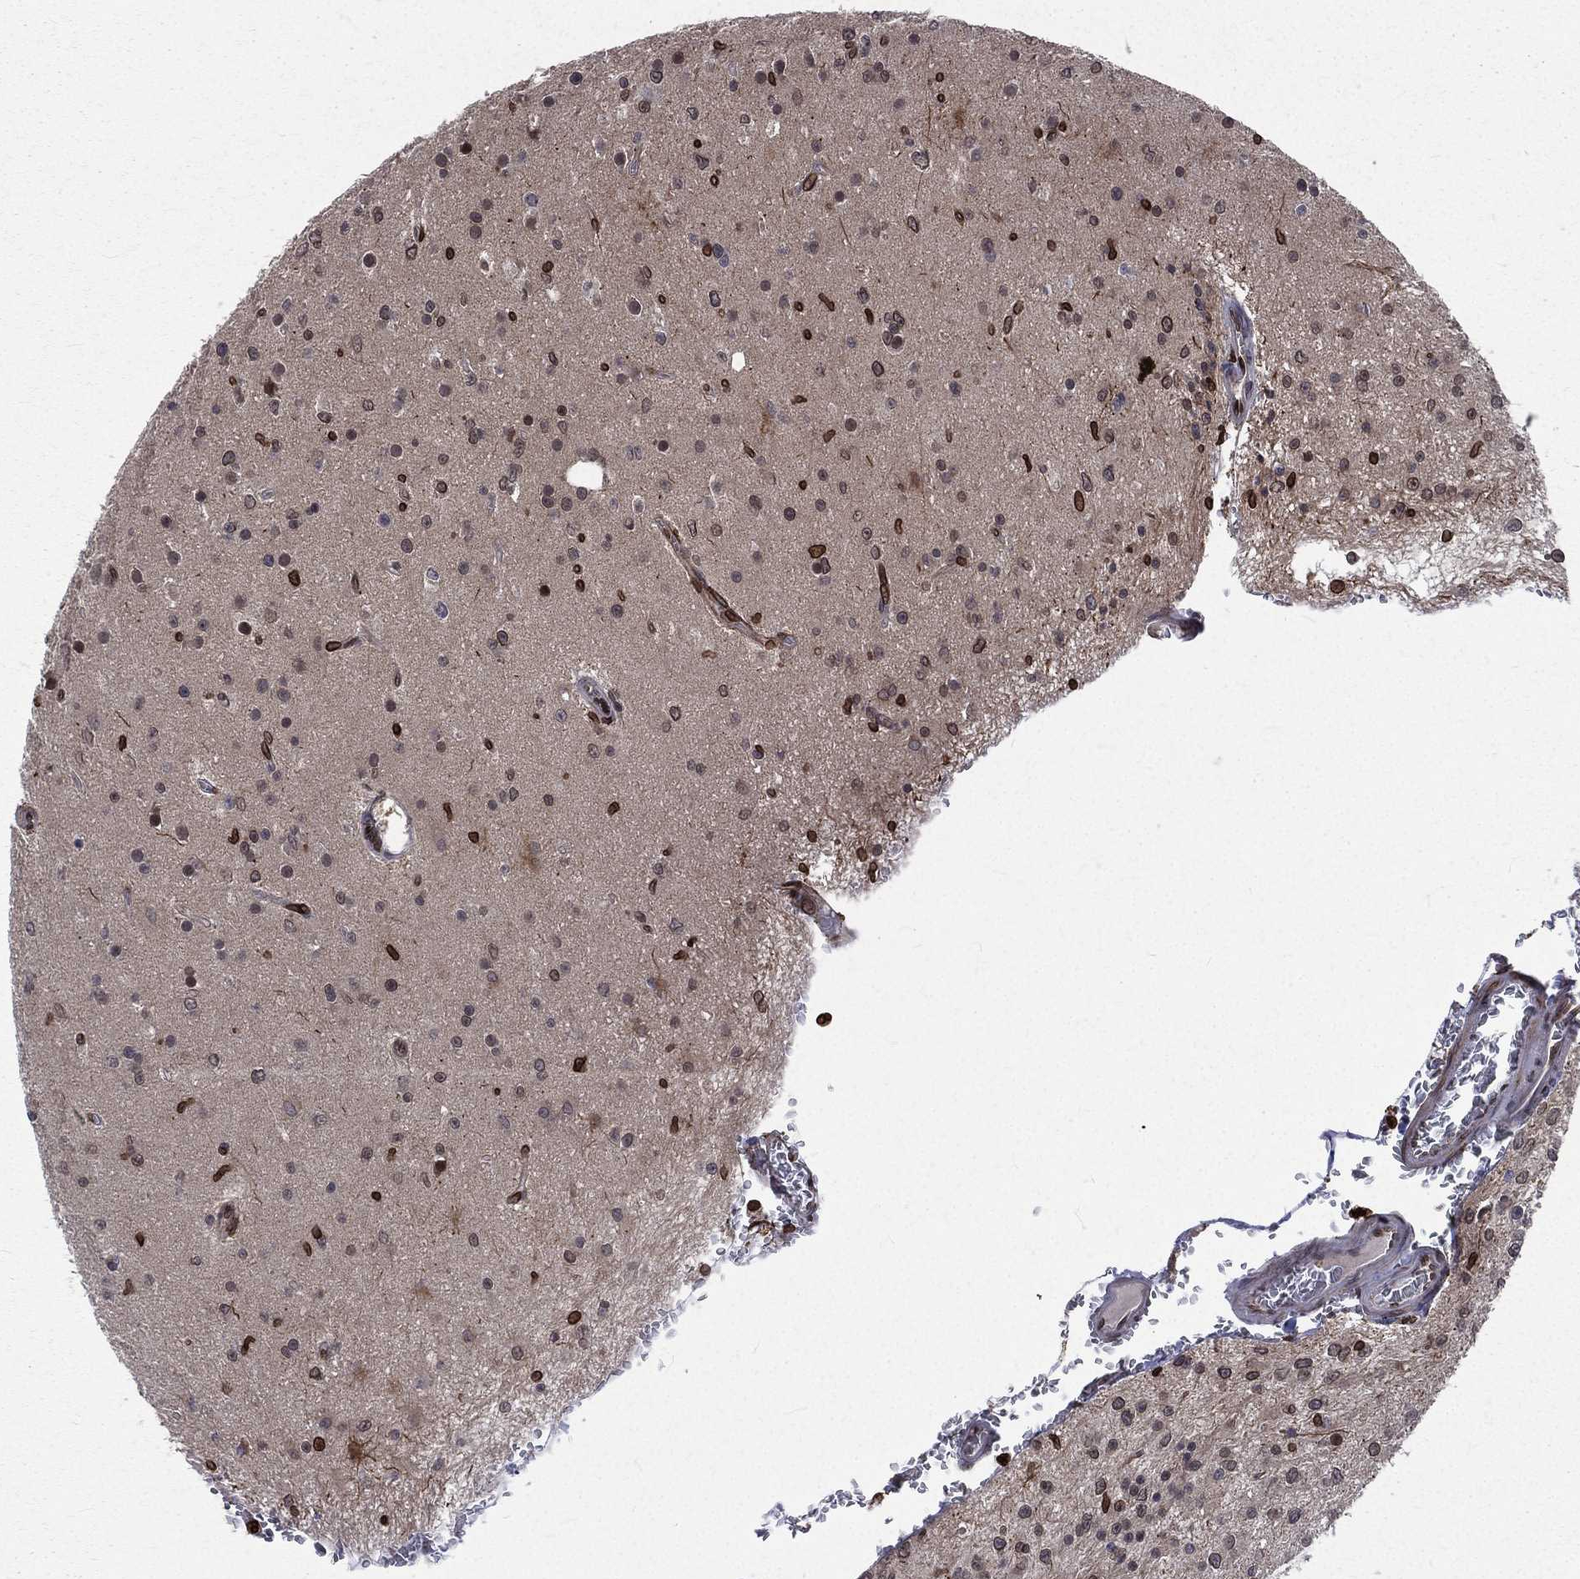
{"staining": {"intensity": "moderate", "quantity": "<25%", "location": "cytoplasmic/membranous,nuclear"}, "tissue": "glioma", "cell_type": "Tumor cells", "image_type": "cancer", "snomed": [{"axis": "morphology", "description": "Glioma, malignant, Low grade"}, {"axis": "topography", "description": "Brain"}], "caption": "Low-grade glioma (malignant) tissue exhibits moderate cytoplasmic/membranous and nuclear expression in about <25% of tumor cells, visualized by immunohistochemistry.", "gene": "LBR", "patient": {"sex": "female", "age": 45}}